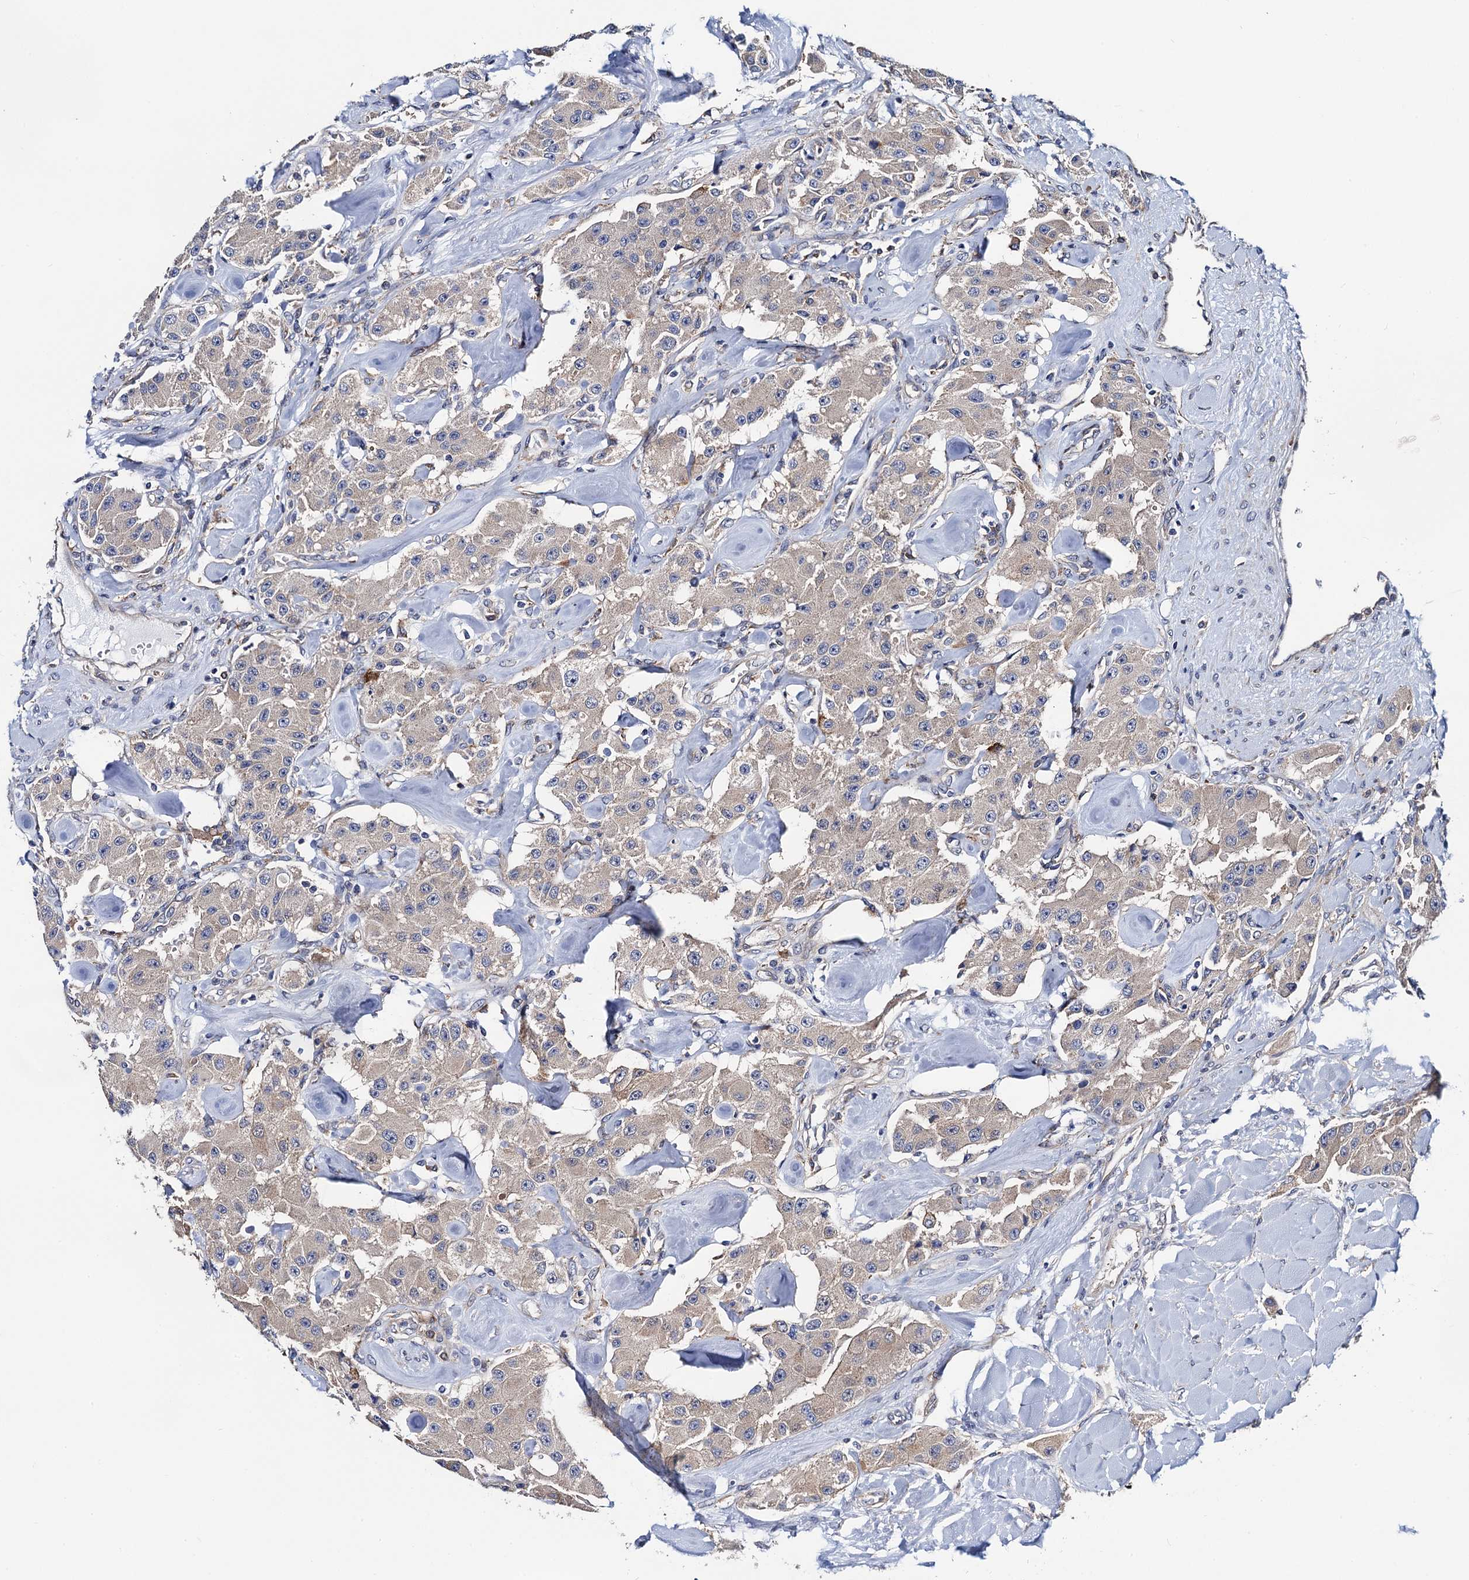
{"staining": {"intensity": "weak", "quantity": "<25%", "location": "cytoplasmic/membranous"}, "tissue": "carcinoid", "cell_type": "Tumor cells", "image_type": "cancer", "snomed": [{"axis": "morphology", "description": "Carcinoid, malignant, NOS"}, {"axis": "topography", "description": "Pancreas"}], "caption": "There is no significant staining in tumor cells of carcinoid. (Immunohistochemistry (ihc), brightfield microscopy, high magnification).", "gene": "PGLS", "patient": {"sex": "male", "age": 41}}